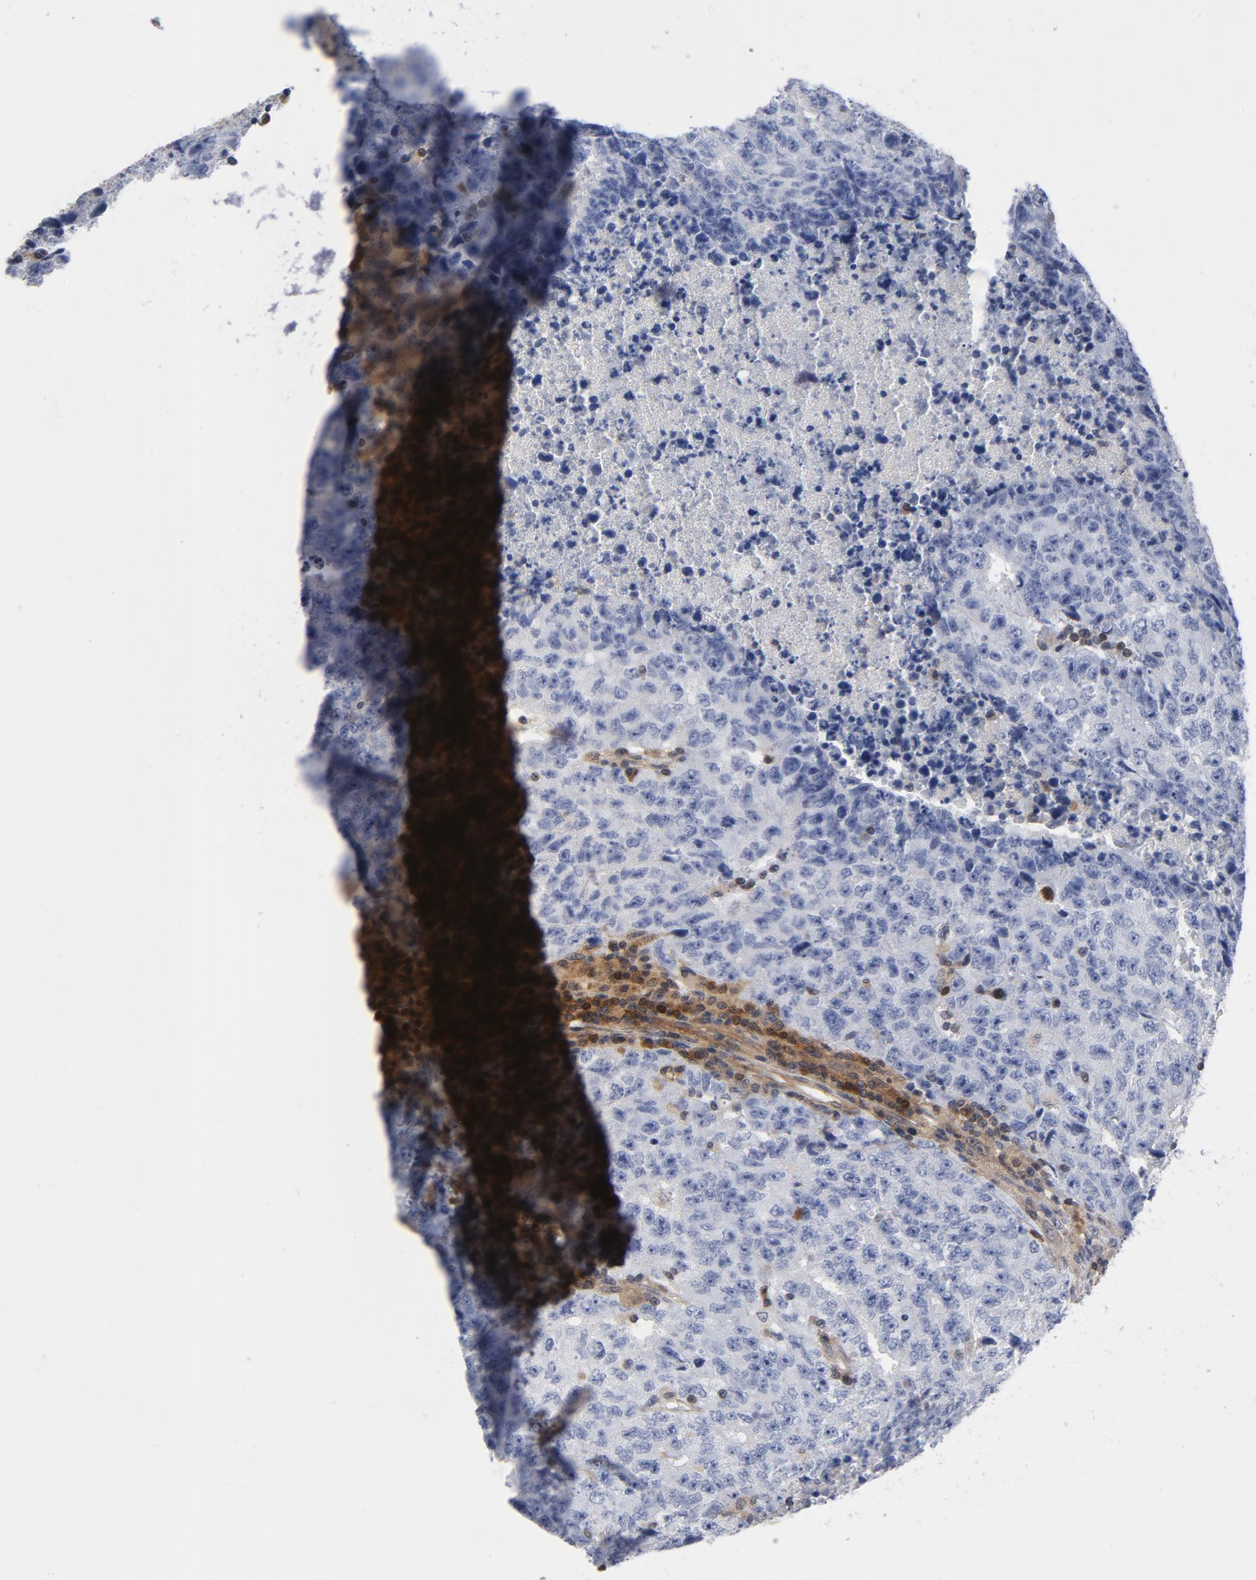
{"staining": {"intensity": "negative", "quantity": "none", "location": "none"}, "tissue": "testis cancer", "cell_type": "Tumor cells", "image_type": "cancer", "snomed": [{"axis": "morphology", "description": "Necrosis, NOS"}, {"axis": "morphology", "description": "Carcinoma, Embryonal, NOS"}, {"axis": "topography", "description": "Testis"}], "caption": "Protein analysis of testis cancer (embryonal carcinoma) reveals no significant staining in tumor cells. (DAB (3,3'-diaminobenzidine) immunohistochemistry (IHC), high magnification).", "gene": "TRADD", "patient": {"sex": "male", "age": 19}}